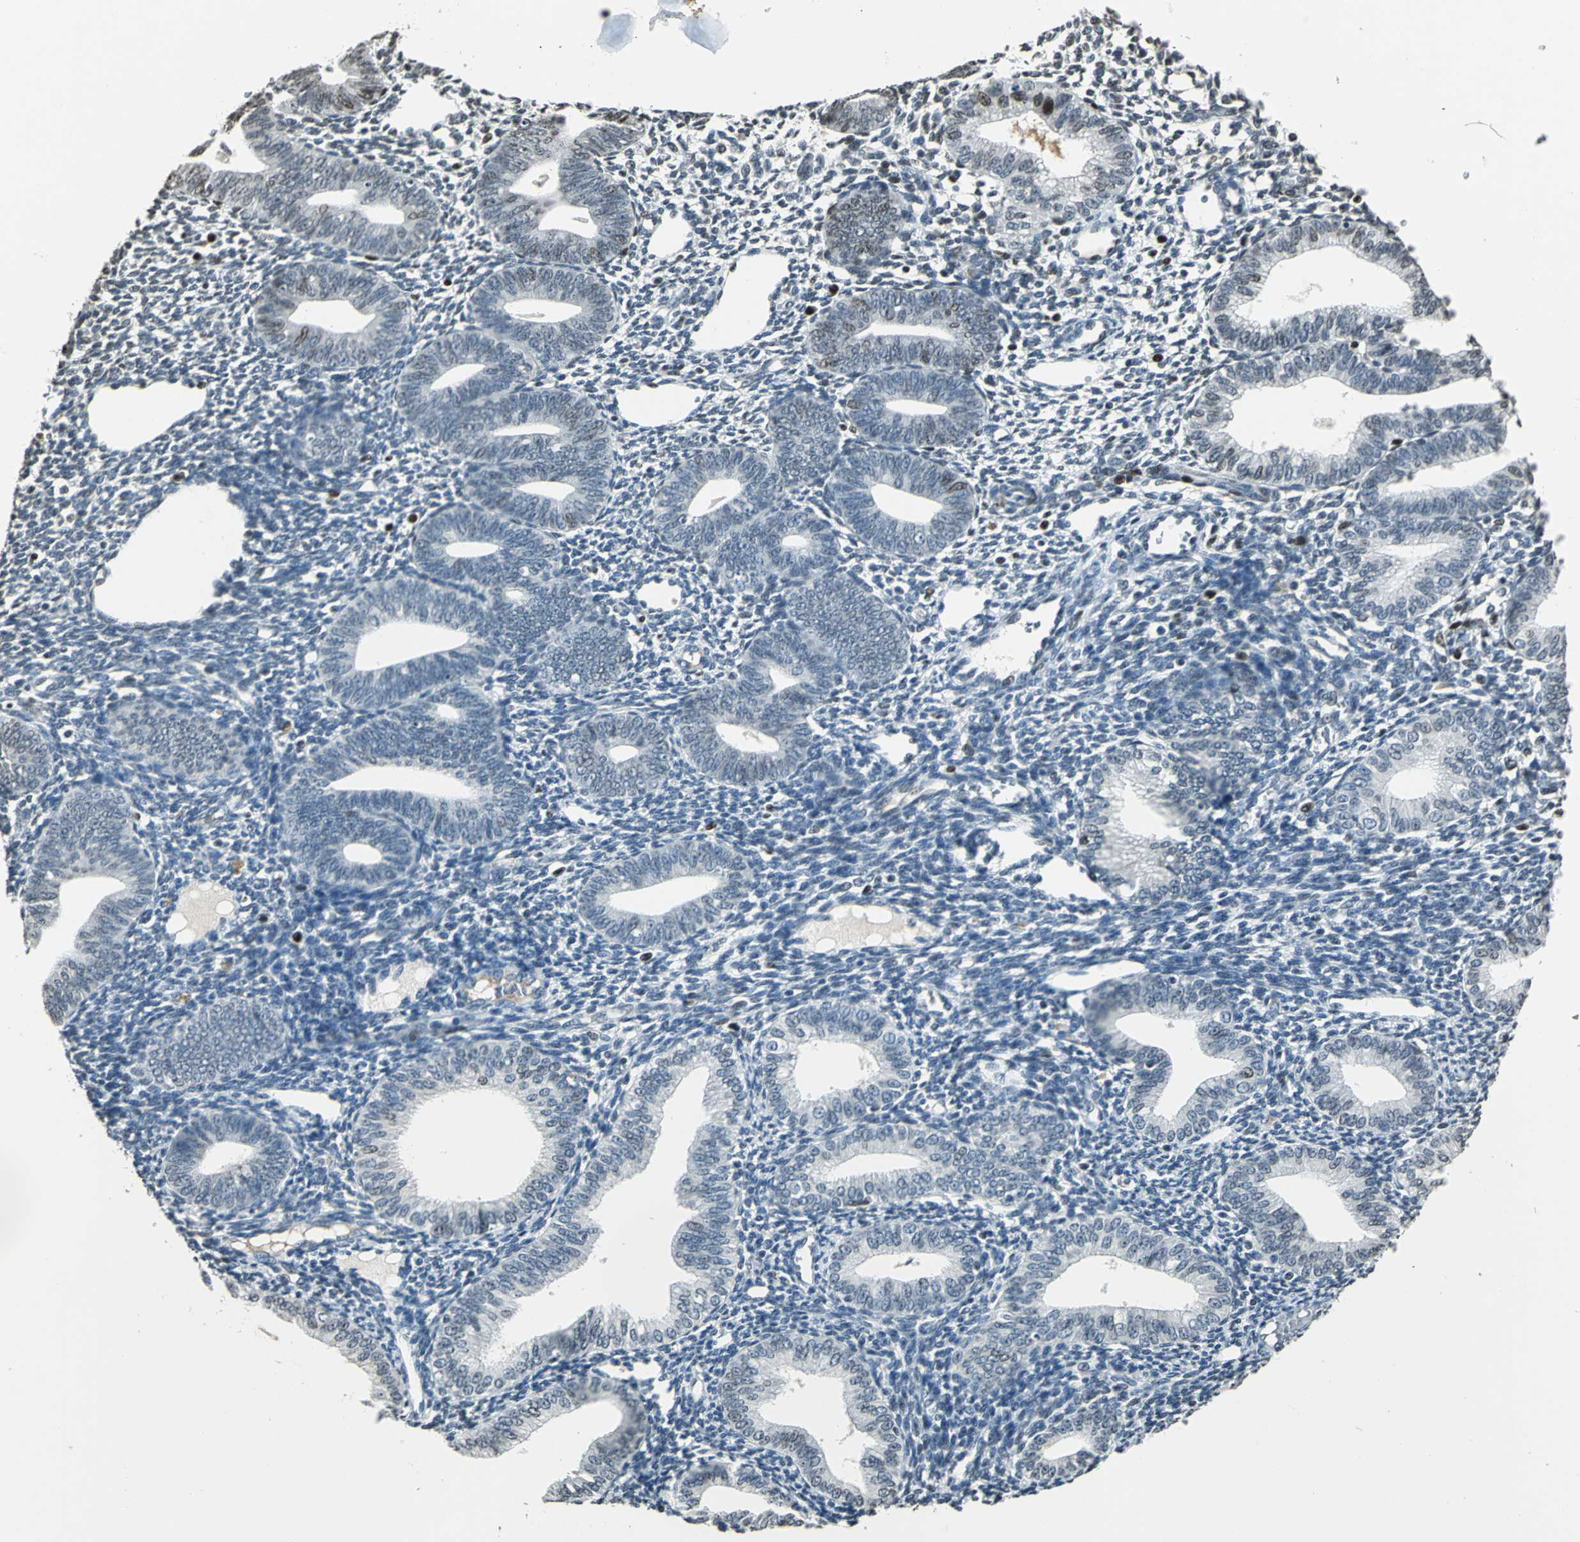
{"staining": {"intensity": "strong", "quantity": "<25%", "location": "nuclear"}, "tissue": "endometrium", "cell_type": "Cells in endometrial stroma", "image_type": "normal", "snomed": [{"axis": "morphology", "description": "Normal tissue, NOS"}, {"axis": "topography", "description": "Endometrium"}], "caption": "A brown stain highlights strong nuclear staining of a protein in cells in endometrial stroma of normal endometrium.", "gene": "MCM4", "patient": {"sex": "female", "age": 61}}